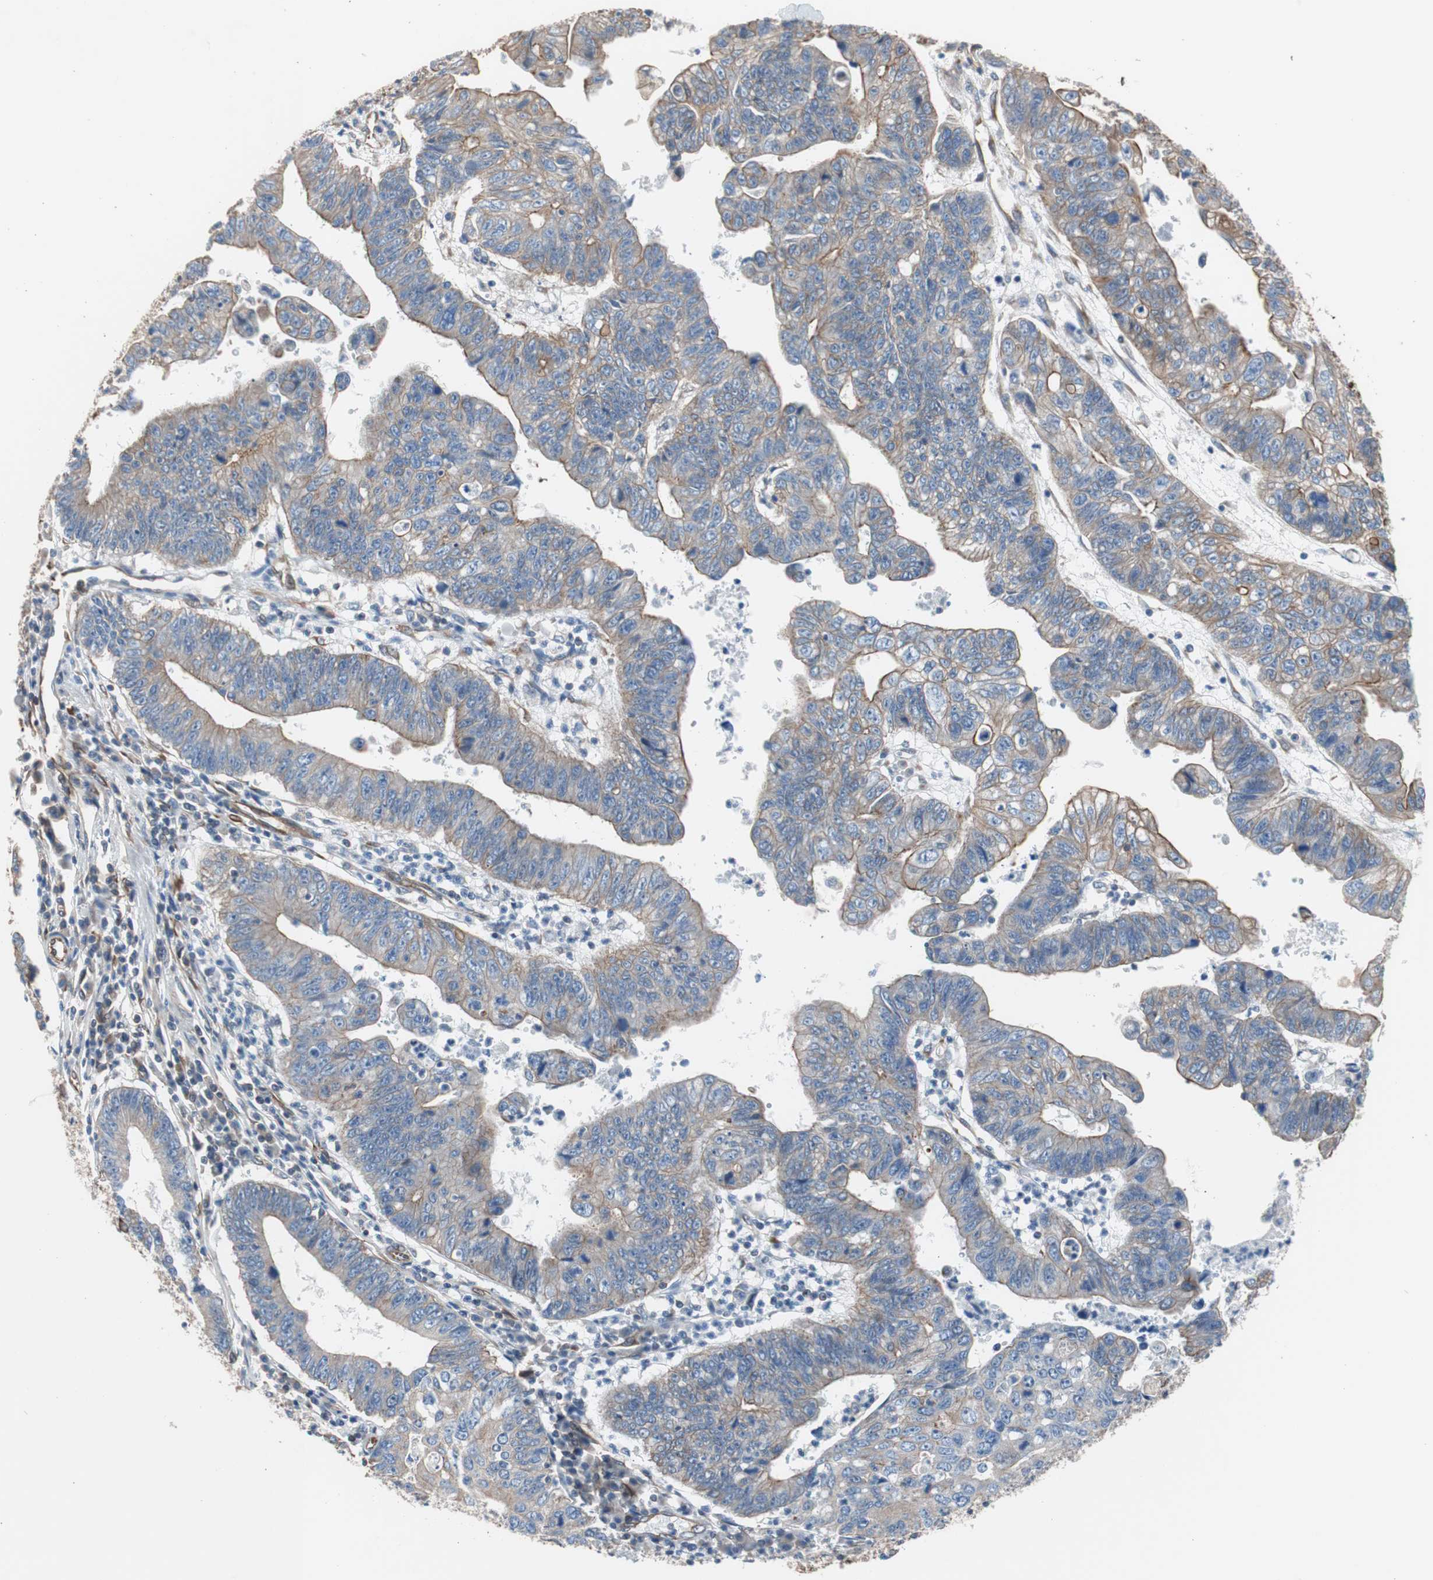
{"staining": {"intensity": "weak", "quantity": "25%-75%", "location": "cytoplasmic/membranous"}, "tissue": "stomach cancer", "cell_type": "Tumor cells", "image_type": "cancer", "snomed": [{"axis": "morphology", "description": "Adenocarcinoma, NOS"}, {"axis": "topography", "description": "Stomach"}], "caption": "About 25%-75% of tumor cells in human stomach adenocarcinoma exhibit weak cytoplasmic/membranous protein staining as visualized by brown immunohistochemical staining.", "gene": "KIF3B", "patient": {"sex": "male", "age": 59}}